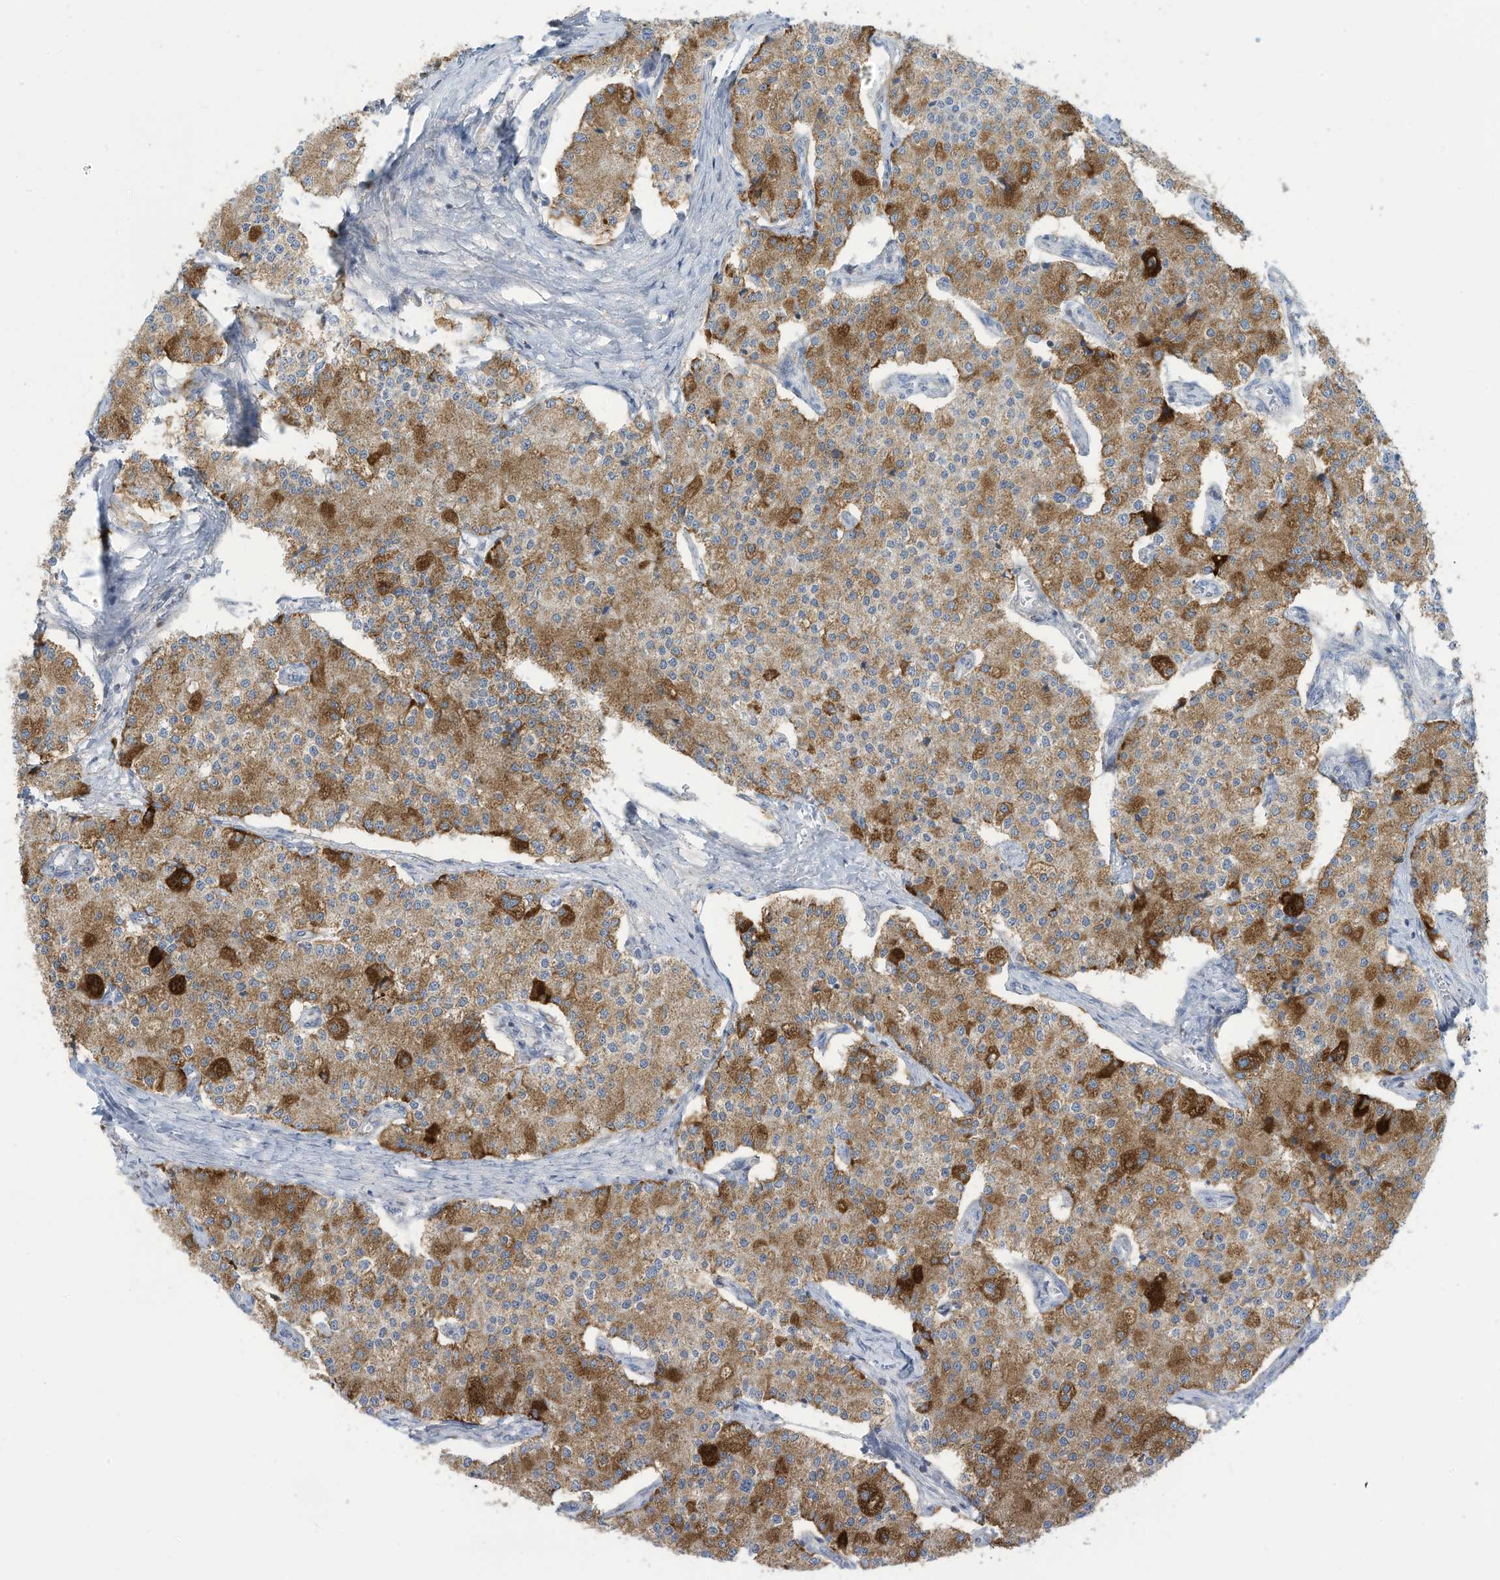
{"staining": {"intensity": "moderate", "quantity": "25%-75%", "location": "cytoplasmic/membranous"}, "tissue": "carcinoid", "cell_type": "Tumor cells", "image_type": "cancer", "snomed": [{"axis": "morphology", "description": "Carcinoid, malignant, NOS"}, {"axis": "topography", "description": "Colon"}], "caption": "This image demonstrates carcinoid (malignant) stained with immunohistochemistry (IHC) to label a protein in brown. The cytoplasmic/membranous of tumor cells show moderate positivity for the protein. Nuclei are counter-stained blue.", "gene": "NLN", "patient": {"sex": "female", "age": 52}}